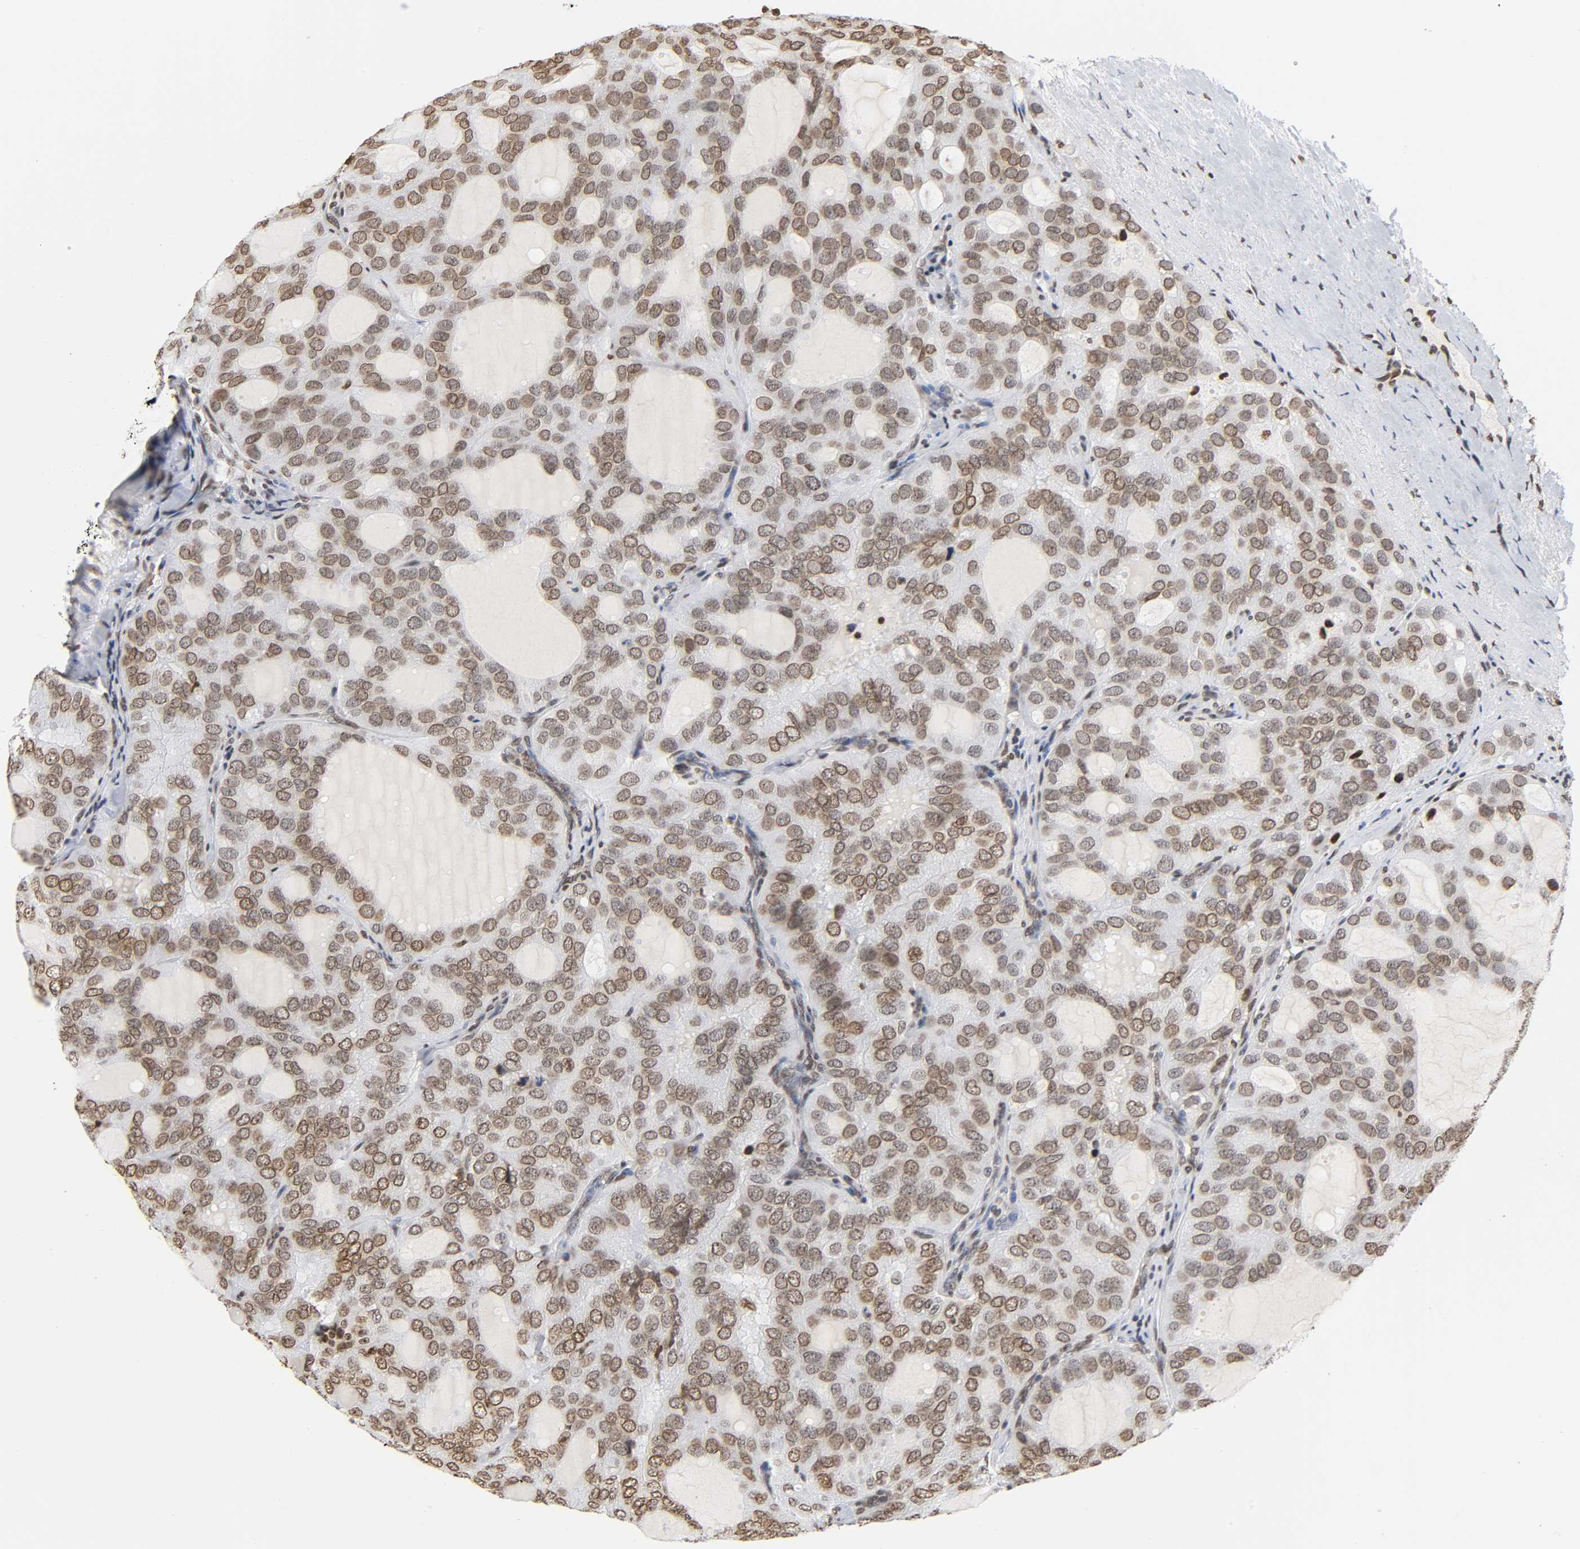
{"staining": {"intensity": "moderate", "quantity": ">75%", "location": "nuclear"}, "tissue": "thyroid cancer", "cell_type": "Tumor cells", "image_type": "cancer", "snomed": [{"axis": "morphology", "description": "Follicular adenoma carcinoma, NOS"}, {"axis": "topography", "description": "Thyroid gland"}], "caption": "Immunohistochemistry of thyroid cancer (follicular adenoma carcinoma) exhibits medium levels of moderate nuclear positivity in about >75% of tumor cells. (DAB IHC with brightfield microscopy, high magnification).", "gene": "HOXA6", "patient": {"sex": "male", "age": 75}}